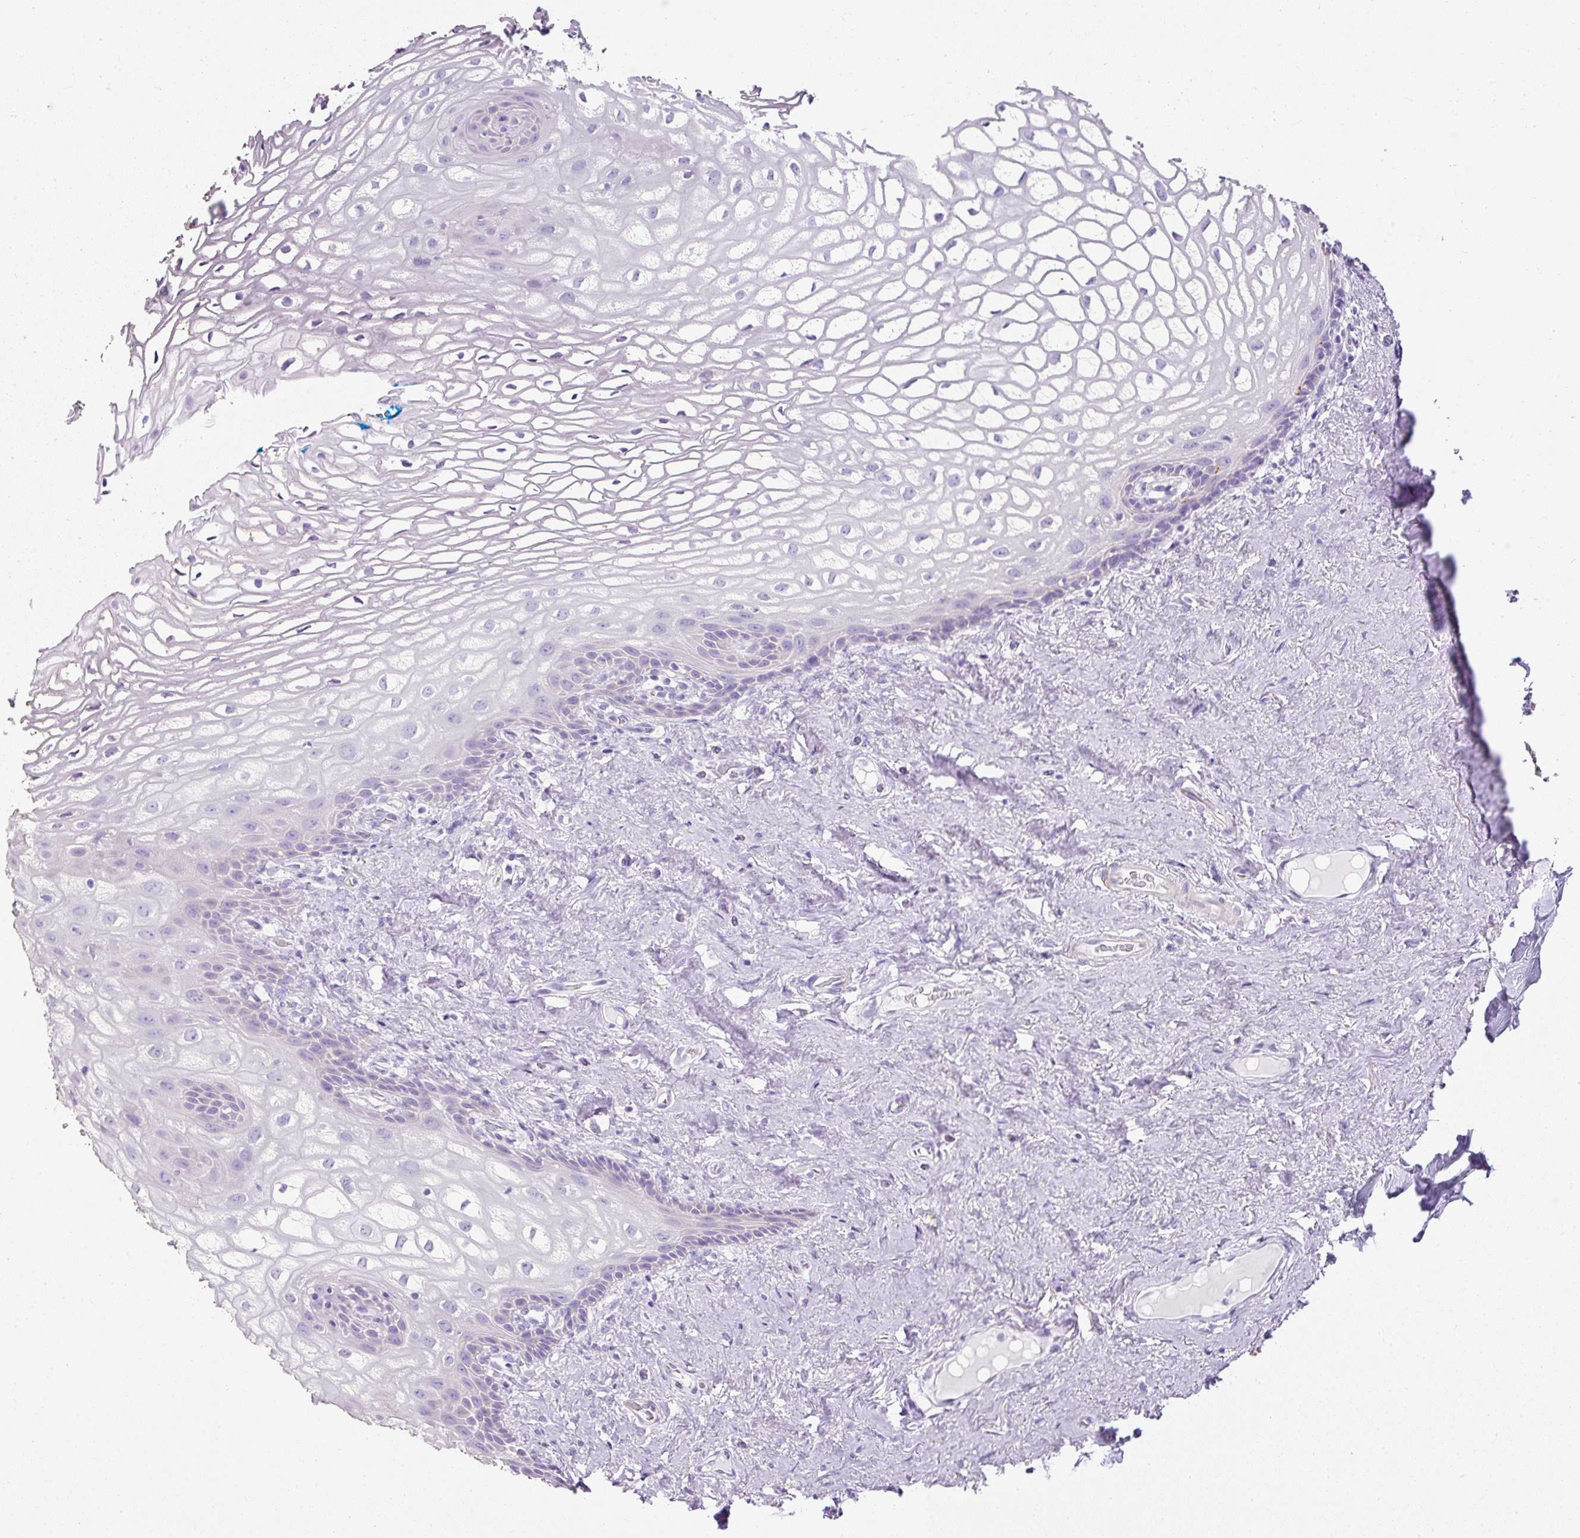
{"staining": {"intensity": "negative", "quantity": "none", "location": "none"}, "tissue": "vagina", "cell_type": "Squamous epithelial cells", "image_type": "normal", "snomed": [{"axis": "morphology", "description": "Normal tissue, NOS"}, {"axis": "morphology", "description": "Adenocarcinoma, NOS"}, {"axis": "topography", "description": "Rectum"}, {"axis": "topography", "description": "Vagina"}, {"axis": "topography", "description": "Peripheral nerve tissue"}], "caption": "The photomicrograph reveals no staining of squamous epithelial cells in unremarkable vagina.", "gene": "C2CD4C", "patient": {"sex": "female", "age": 71}}